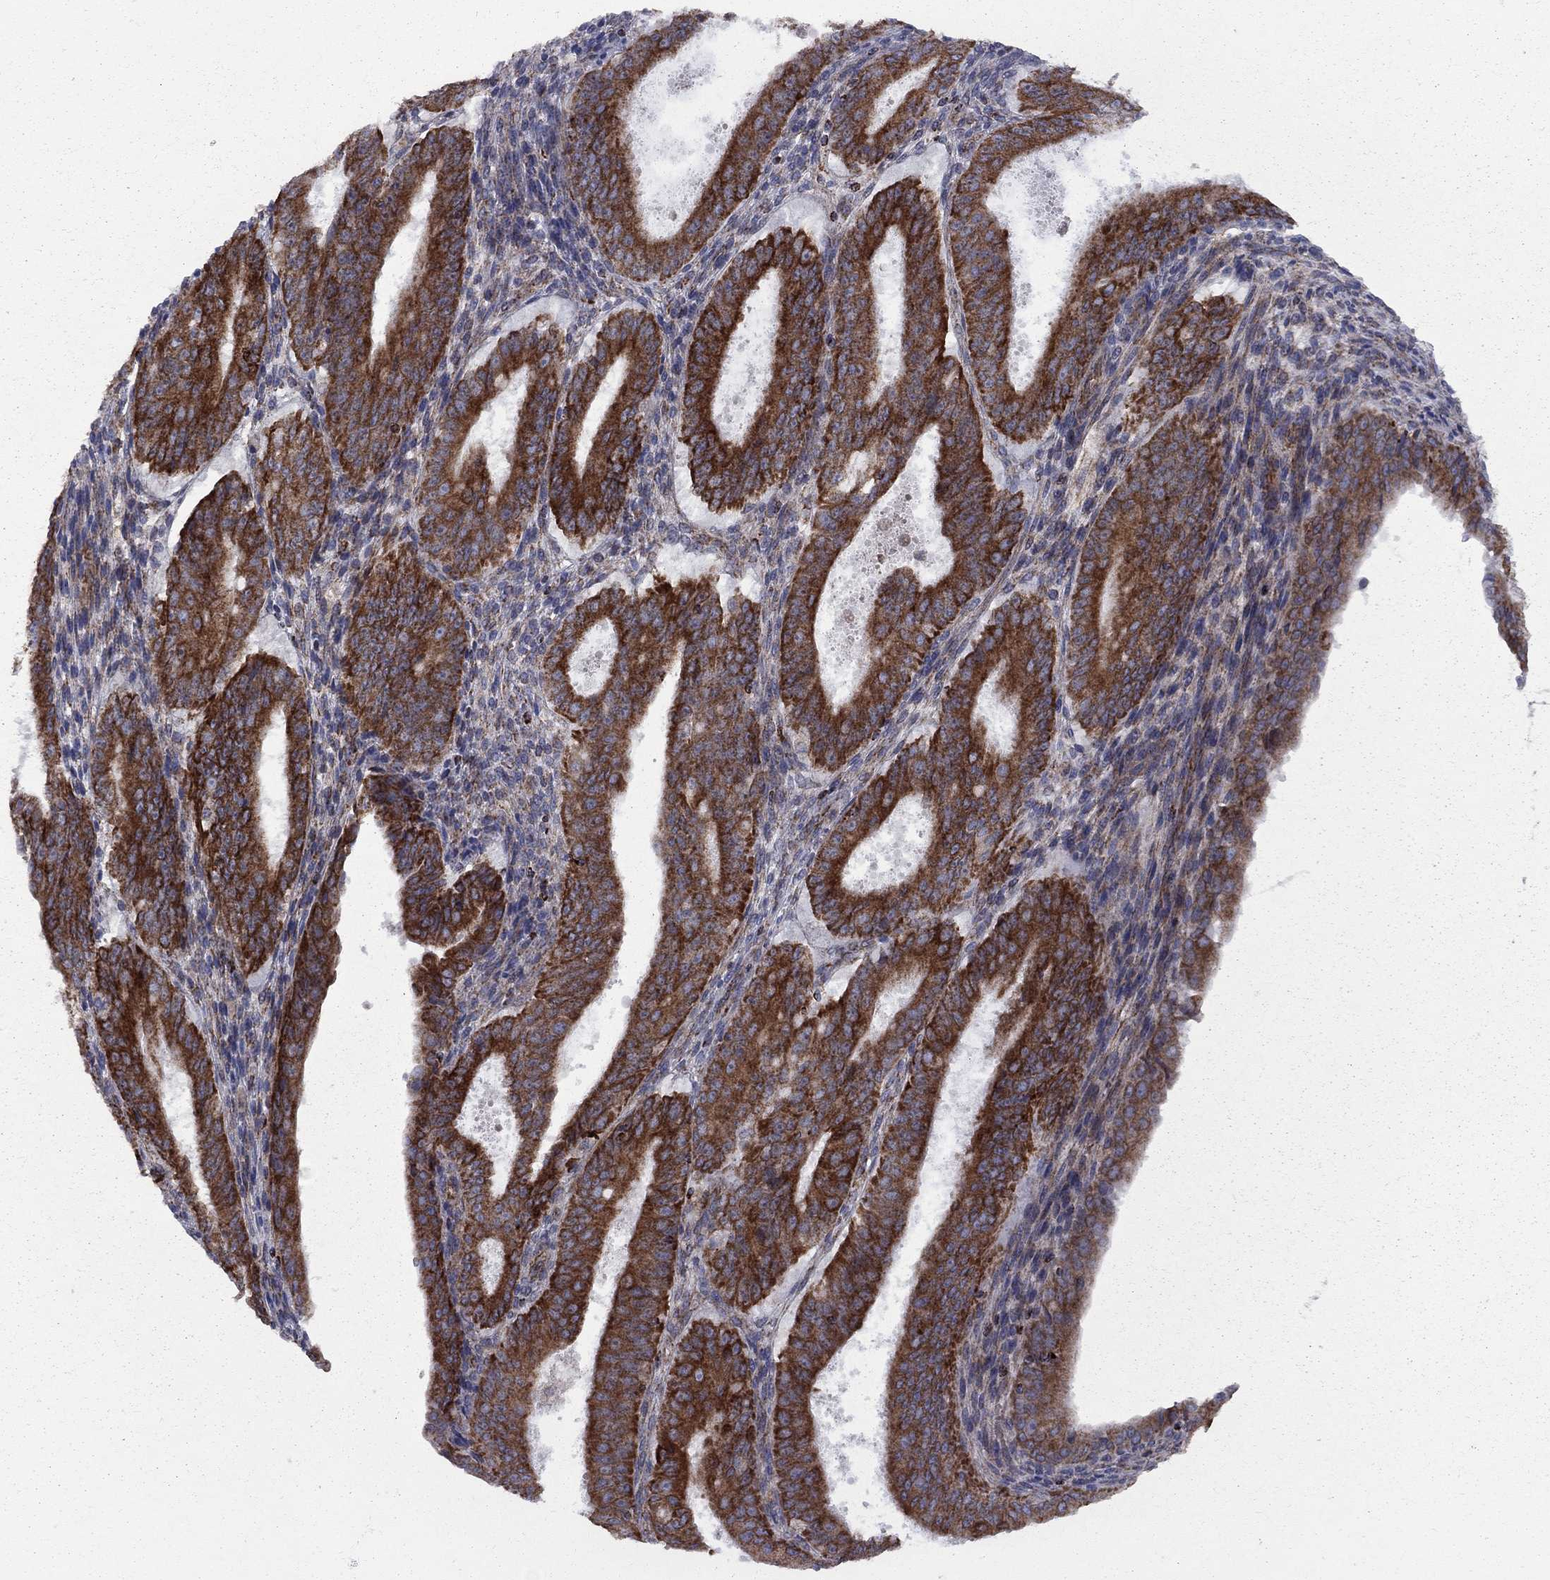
{"staining": {"intensity": "strong", "quantity": "25%-75%", "location": "cytoplasmic/membranous"}, "tissue": "ovarian cancer", "cell_type": "Tumor cells", "image_type": "cancer", "snomed": [{"axis": "morphology", "description": "Carcinoma, endometroid"}, {"axis": "topography", "description": "Ovary"}], "caption": "Strong cytoplasmic/membranous protein staining is present in about 25%-75% of tumor cells in endometroid carcinoma (ovarian). Nuclei are stained in blue.", "gene": "CLPTM1", "patient": {"sex": "female", "age": 42}}